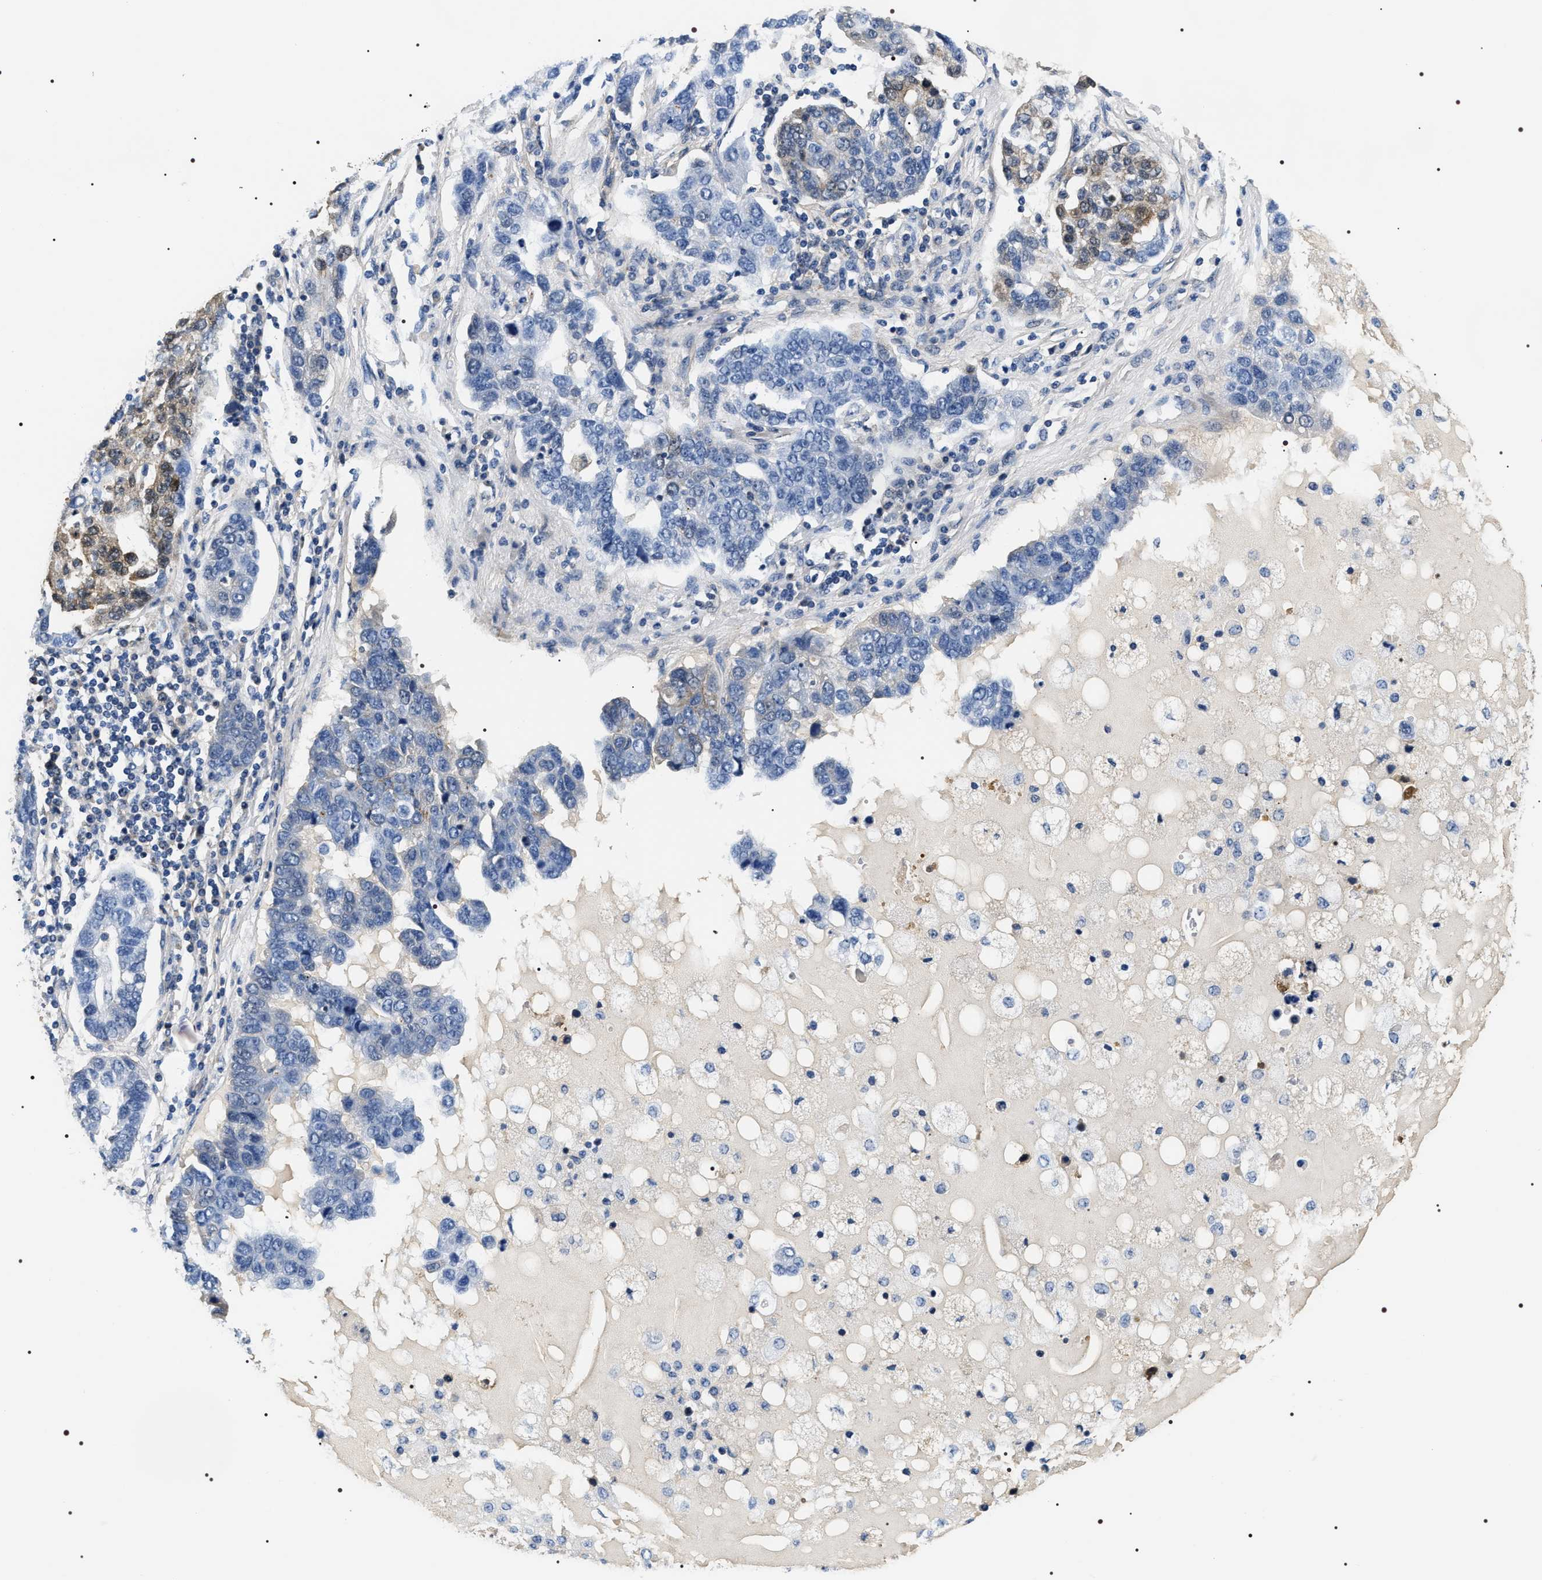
{"staining": {"intensity": "weak", "quantity": "<25%", "location": "cytoplasmic/membranous"}, "tissue": "pancreatic cancer", "cell_type": "Tumor cells", "image_type": "cancer", "snomed": [{"axis": "morphology", "description": "Adenocarcinoma, NOS"}, {"axis": "topography", "description": "Pancreas"}], "caption": "Adenocarcinoma (pancreatic) stained for a protein using immunohistochemistry displays no positivity tumor cells.", "gene": "BAG2", "patient": {"sex": "female", "age": 61}}